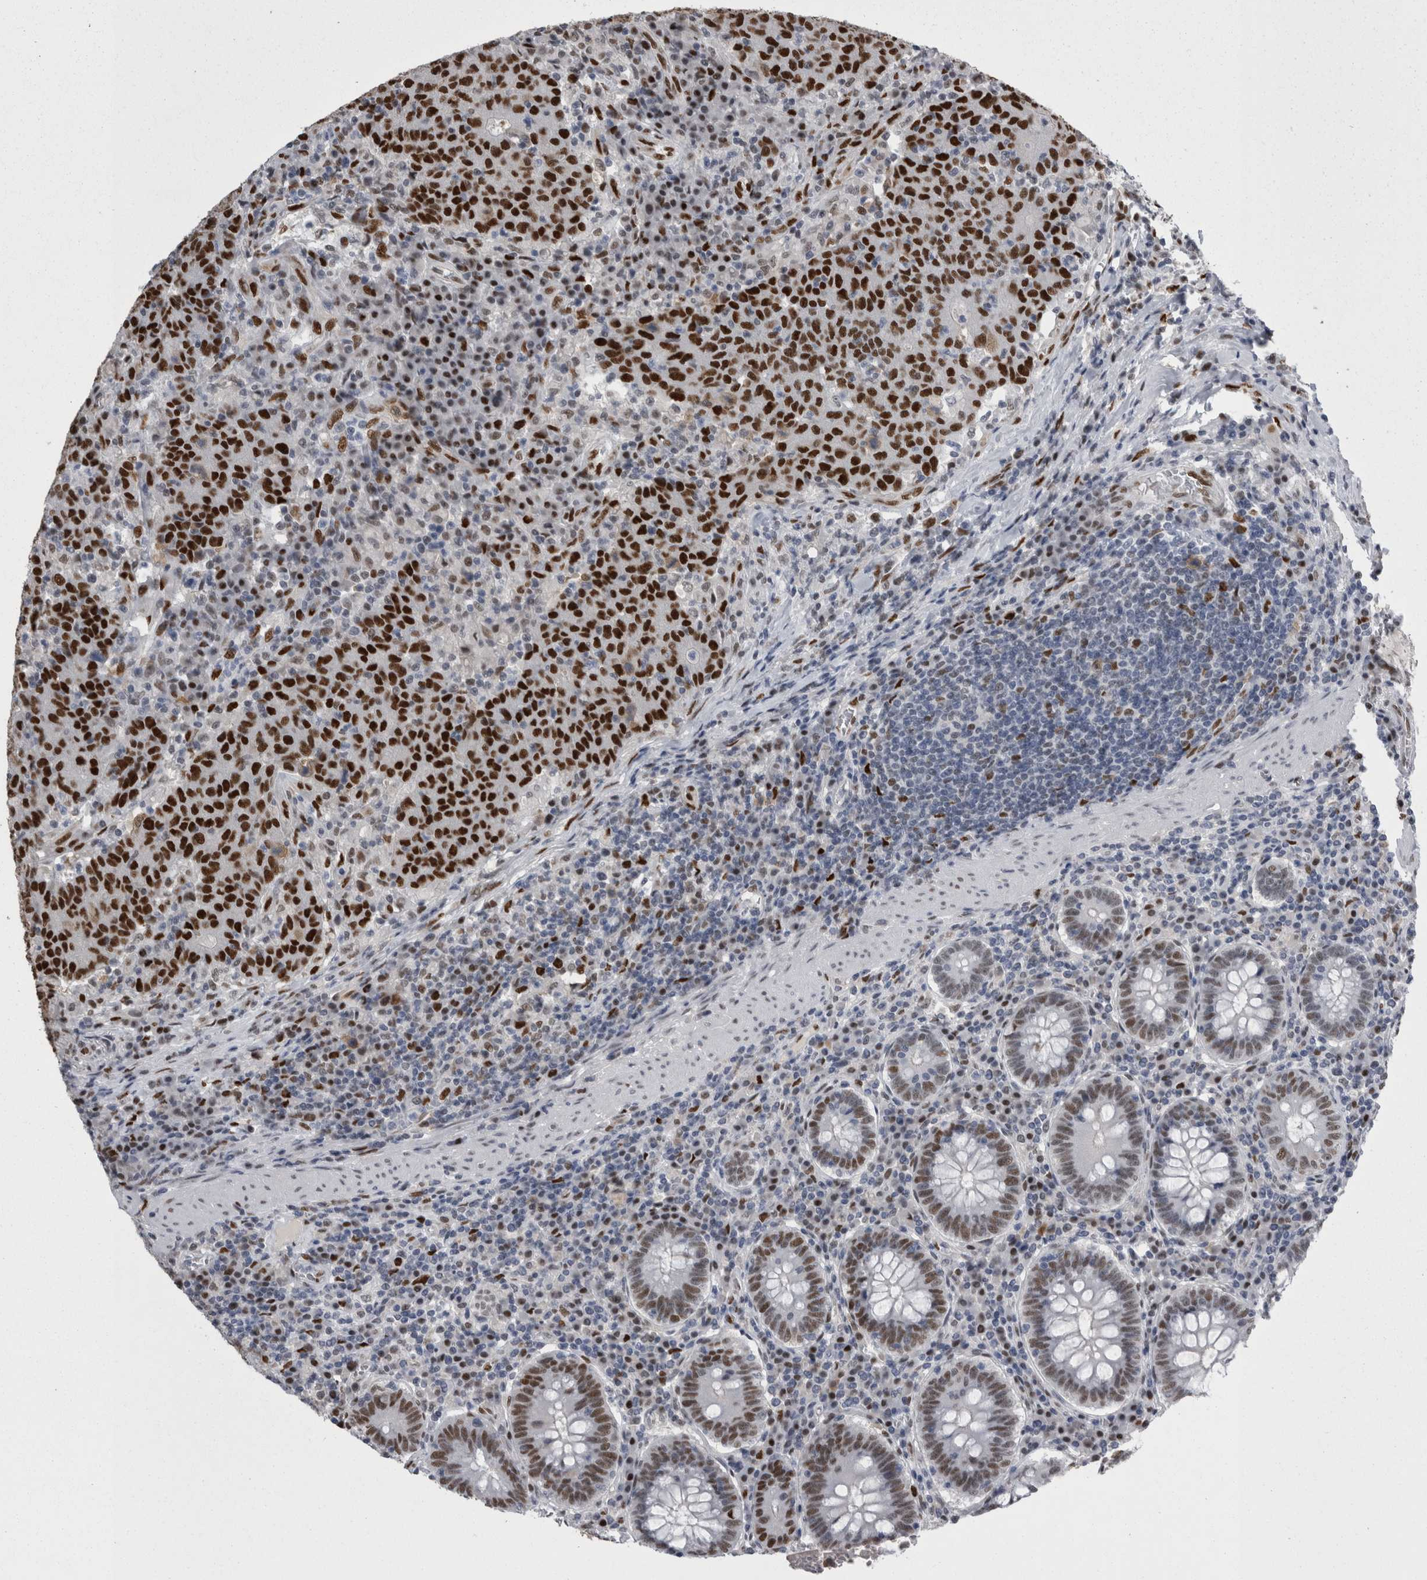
{"staining": {"intensity": "strong", "quantity": ">75%", "location": "nuclear"}, "tissue": "colorectal cancer", "cell_type": "Tumor cells", "image_type": "cancer", "snomed": [{"axis": "morphology", "description": "Adenocarcinoma, NOS"}, {"axis": "topography", "description": "Colon"}], "caption": "Colorectal cancer (adenocarcinoma) stained with a protein marker reveals strong staining in tumor cells.", "gene": "C1orf54", "patient": {"sex": "female", "age": 75}}